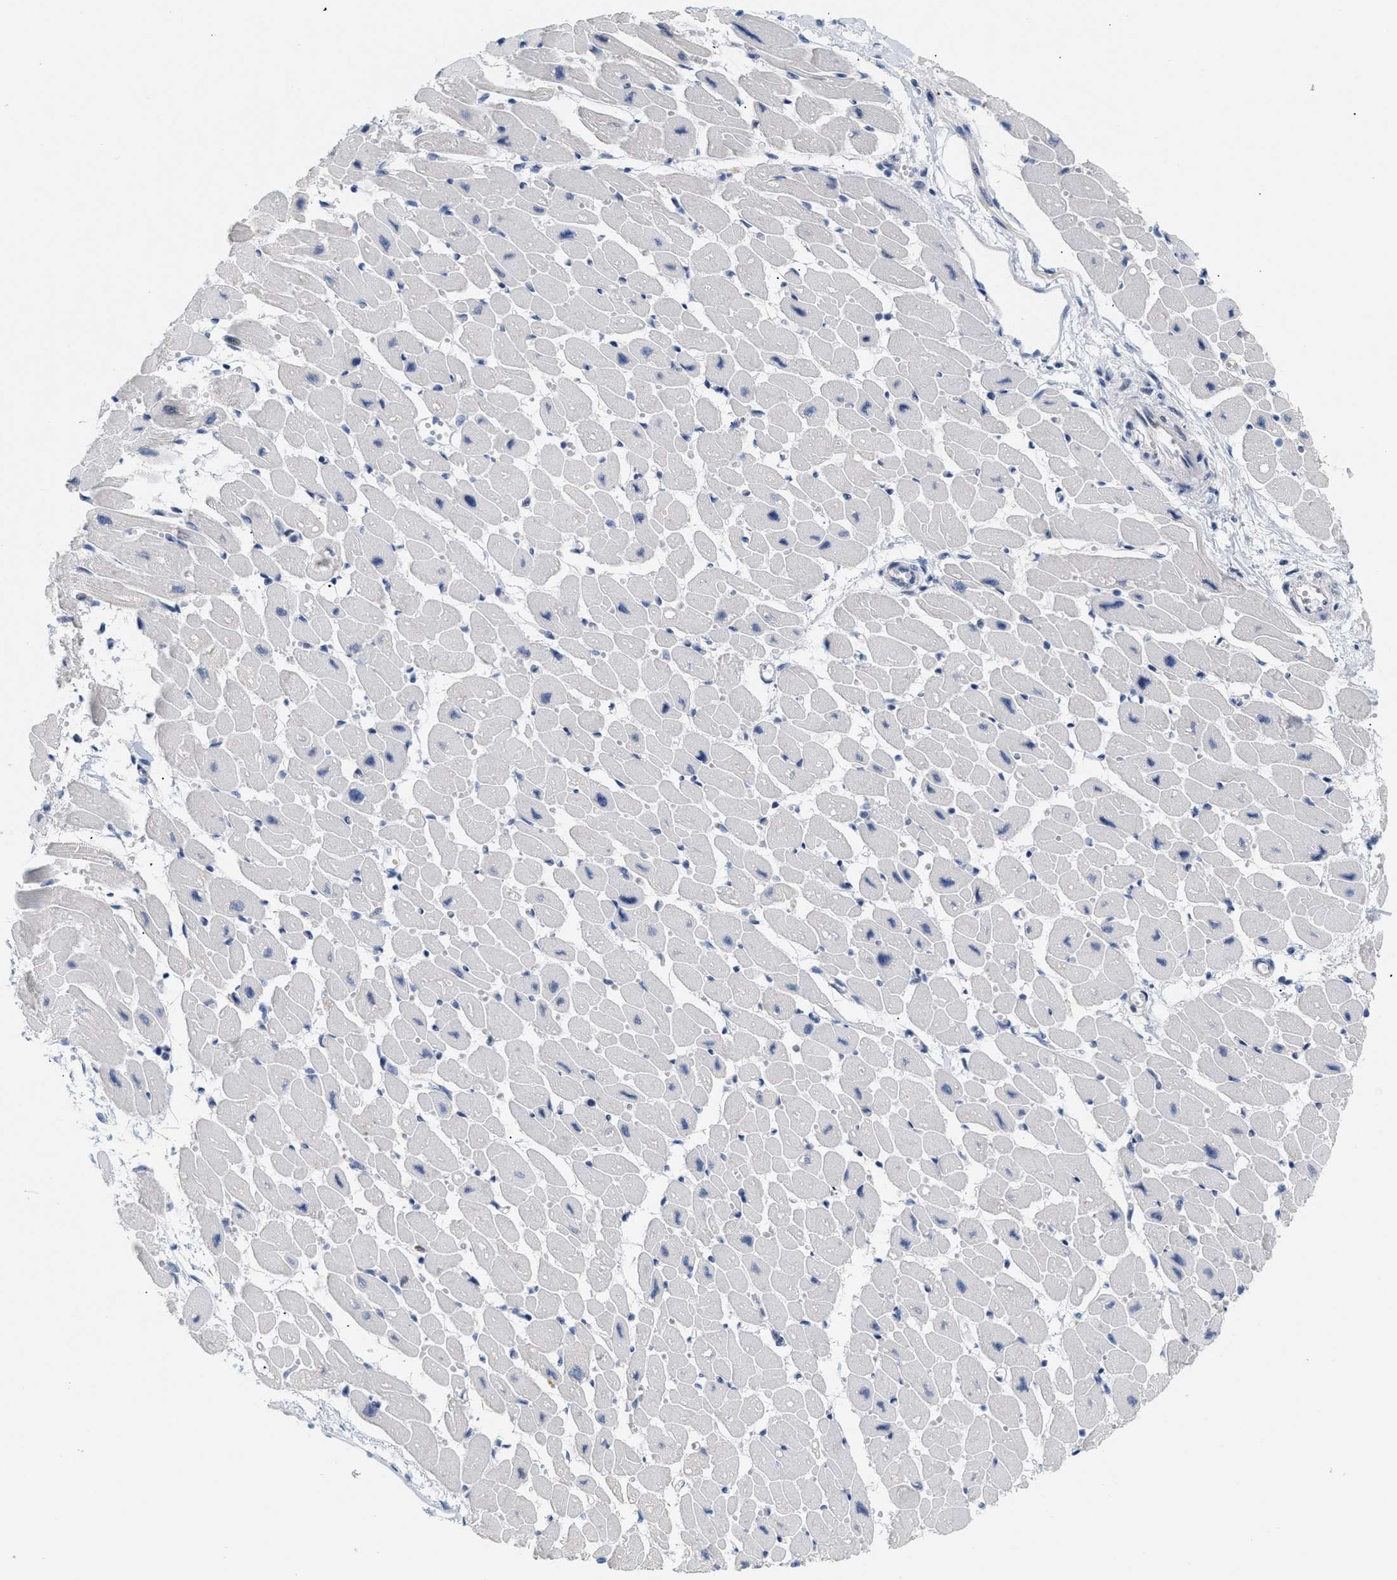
{"staining": {"intensity": "negative", "quantity": "none", "location": "none"}, "tissue": "heart muscle", "cell_type": "Cardiomyocytes", "image_type": "normal", "snomed": [{"axis": "morphology", "description": "Normal tissue, NOS"}, {"axis": "topography", "description": "Heart"}], "caption": "An immunohistochemistry (IHC) photomicrograph of benign heart muscle is shown. There is no staining in cardiomyocytes of heart muscle. (Stains: DAB immunohistochemistry with hematoxylin counter stain, Microscopy: brightfield microscopy at high magnification).", "gene": "PPARD", "patient": {"sex": "female", "age": 54}}